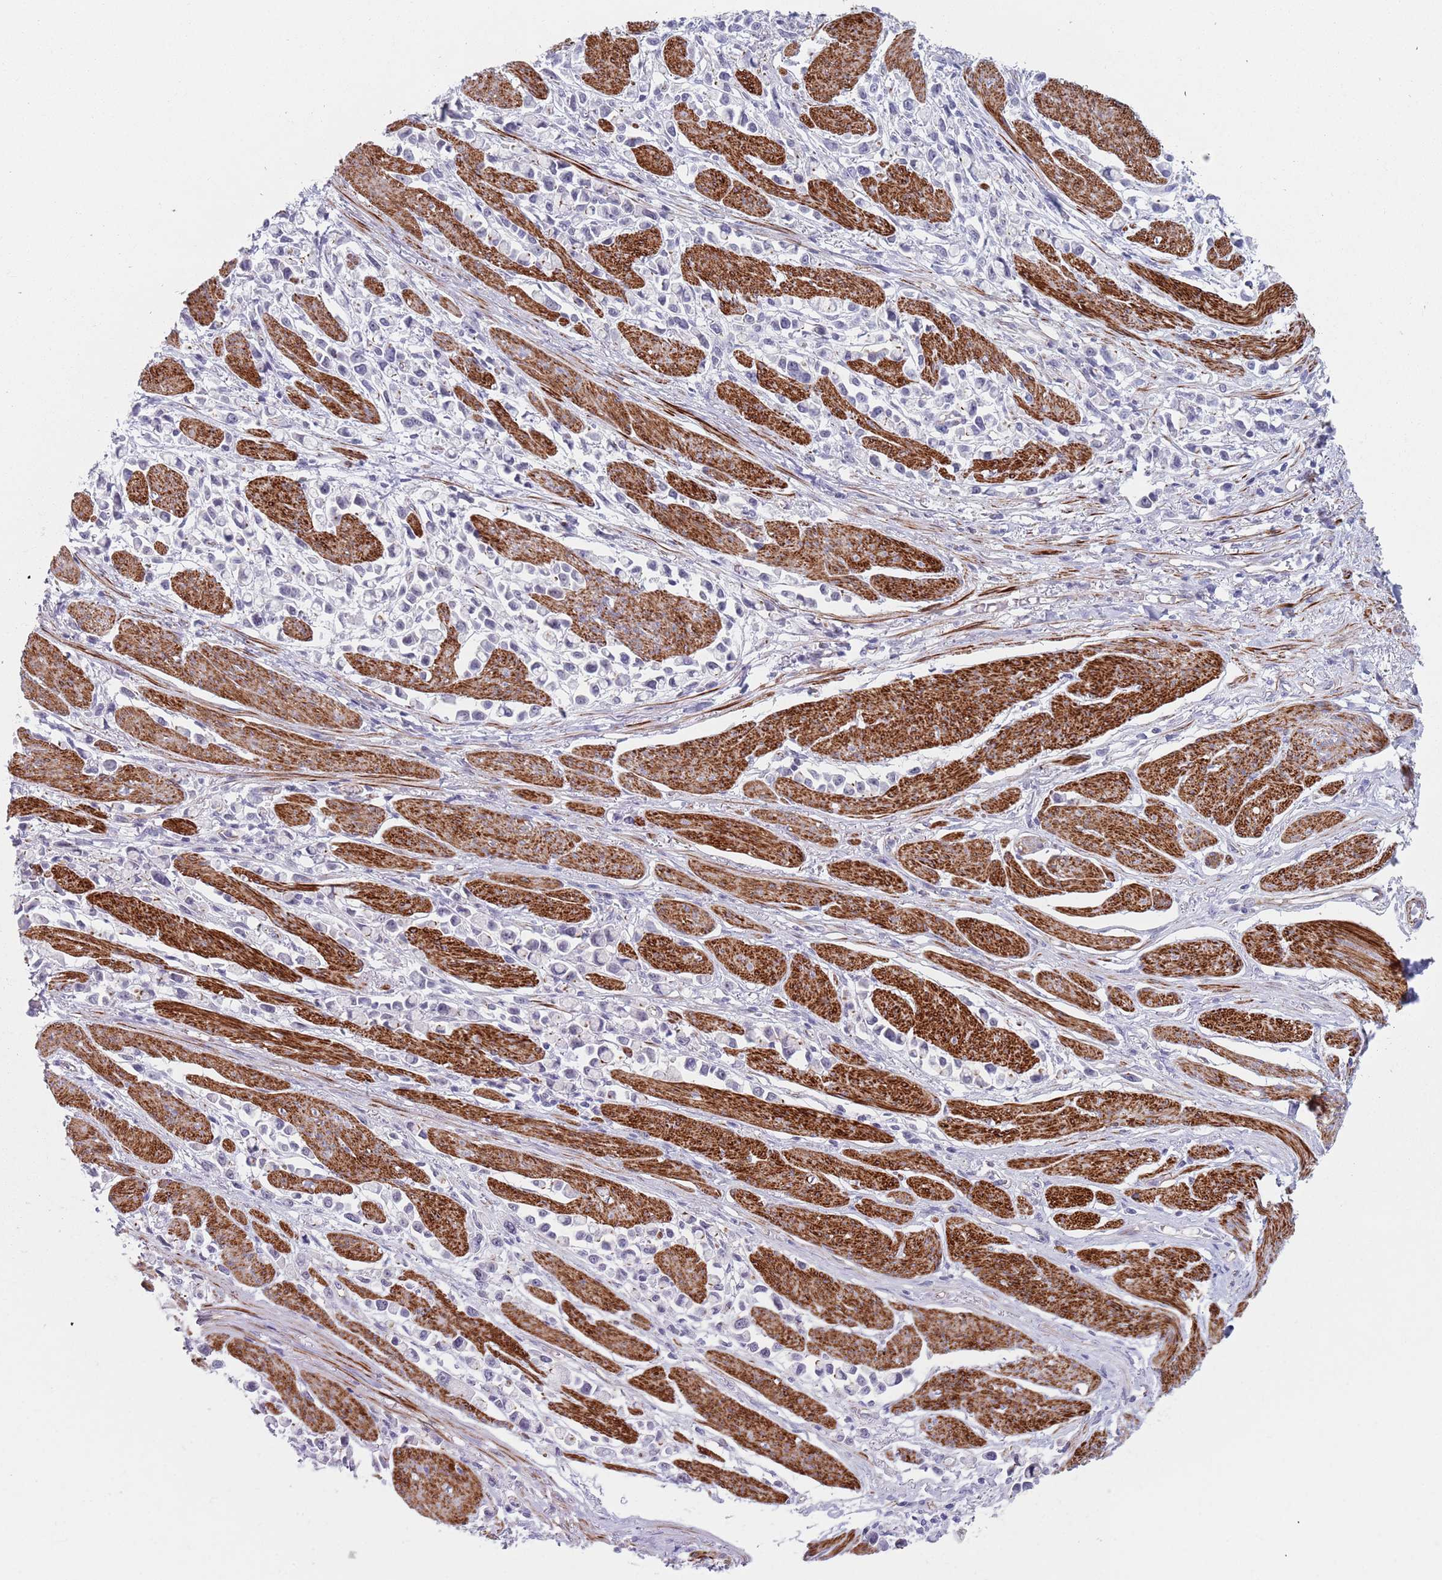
{"staining": {"intensity": "negative", "quantity": "none", "location": "none"}, "tissue": "stomach cancer", "cell_type": "Tumor cells", "image_type": "cancer", "snomed": [{"axis": "morphology", "description": "Adenocarcinoma, NOS"}, {"axis": "topography", "description": "Stomach"}], "caption": "Immunohistochemical staining of adenocarcinoma (stomach) displays no significant positivity in tumor cells.", "gene": "OR5A2", "patient": {"sex": "female", "age": 81}}